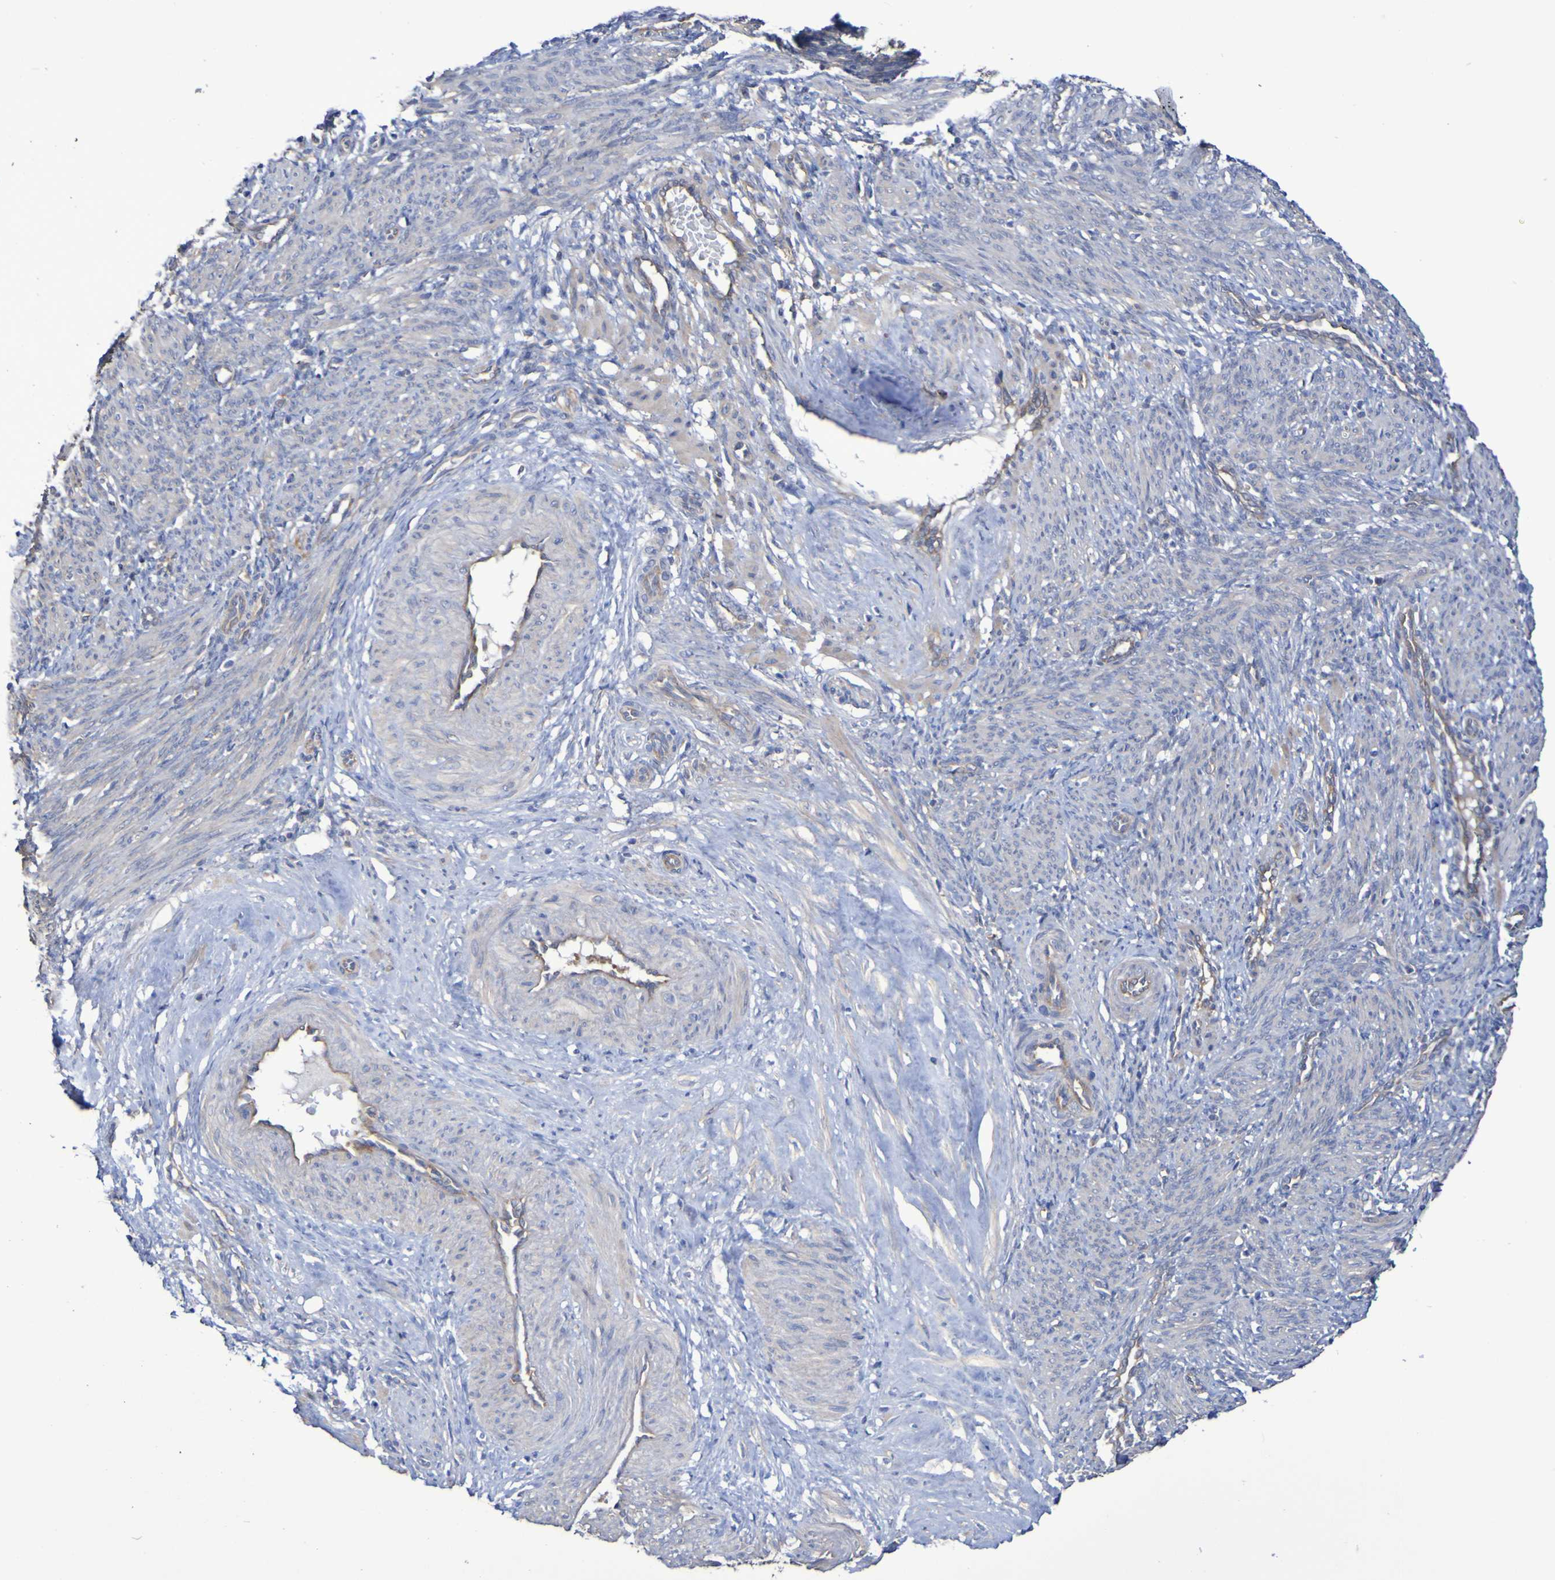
{"staining": {"intensity": "weak", "quantity": "25%-75%", "location": "cytoplasmic/membranous"}, "tissue": "smooth muscle", "cell_type": "Smooth muscle cells", "image_type": "normal", "snomed": [{"axis": "morphology", "description": "Normal tissue, NOS"}, {"axis": "topography", "description": "Endometrium"}], "caption": "Immunohistochemistry (IHC) image of unremarkable human smooth muscle stained for a protein (brown), which exhibits low levels of weak cytoplasmic/membranous expression in about 25%-75% of smooth muscle cells.", "gene": "SYNJ1", "patient": {"sex": "female", "age": 33}}